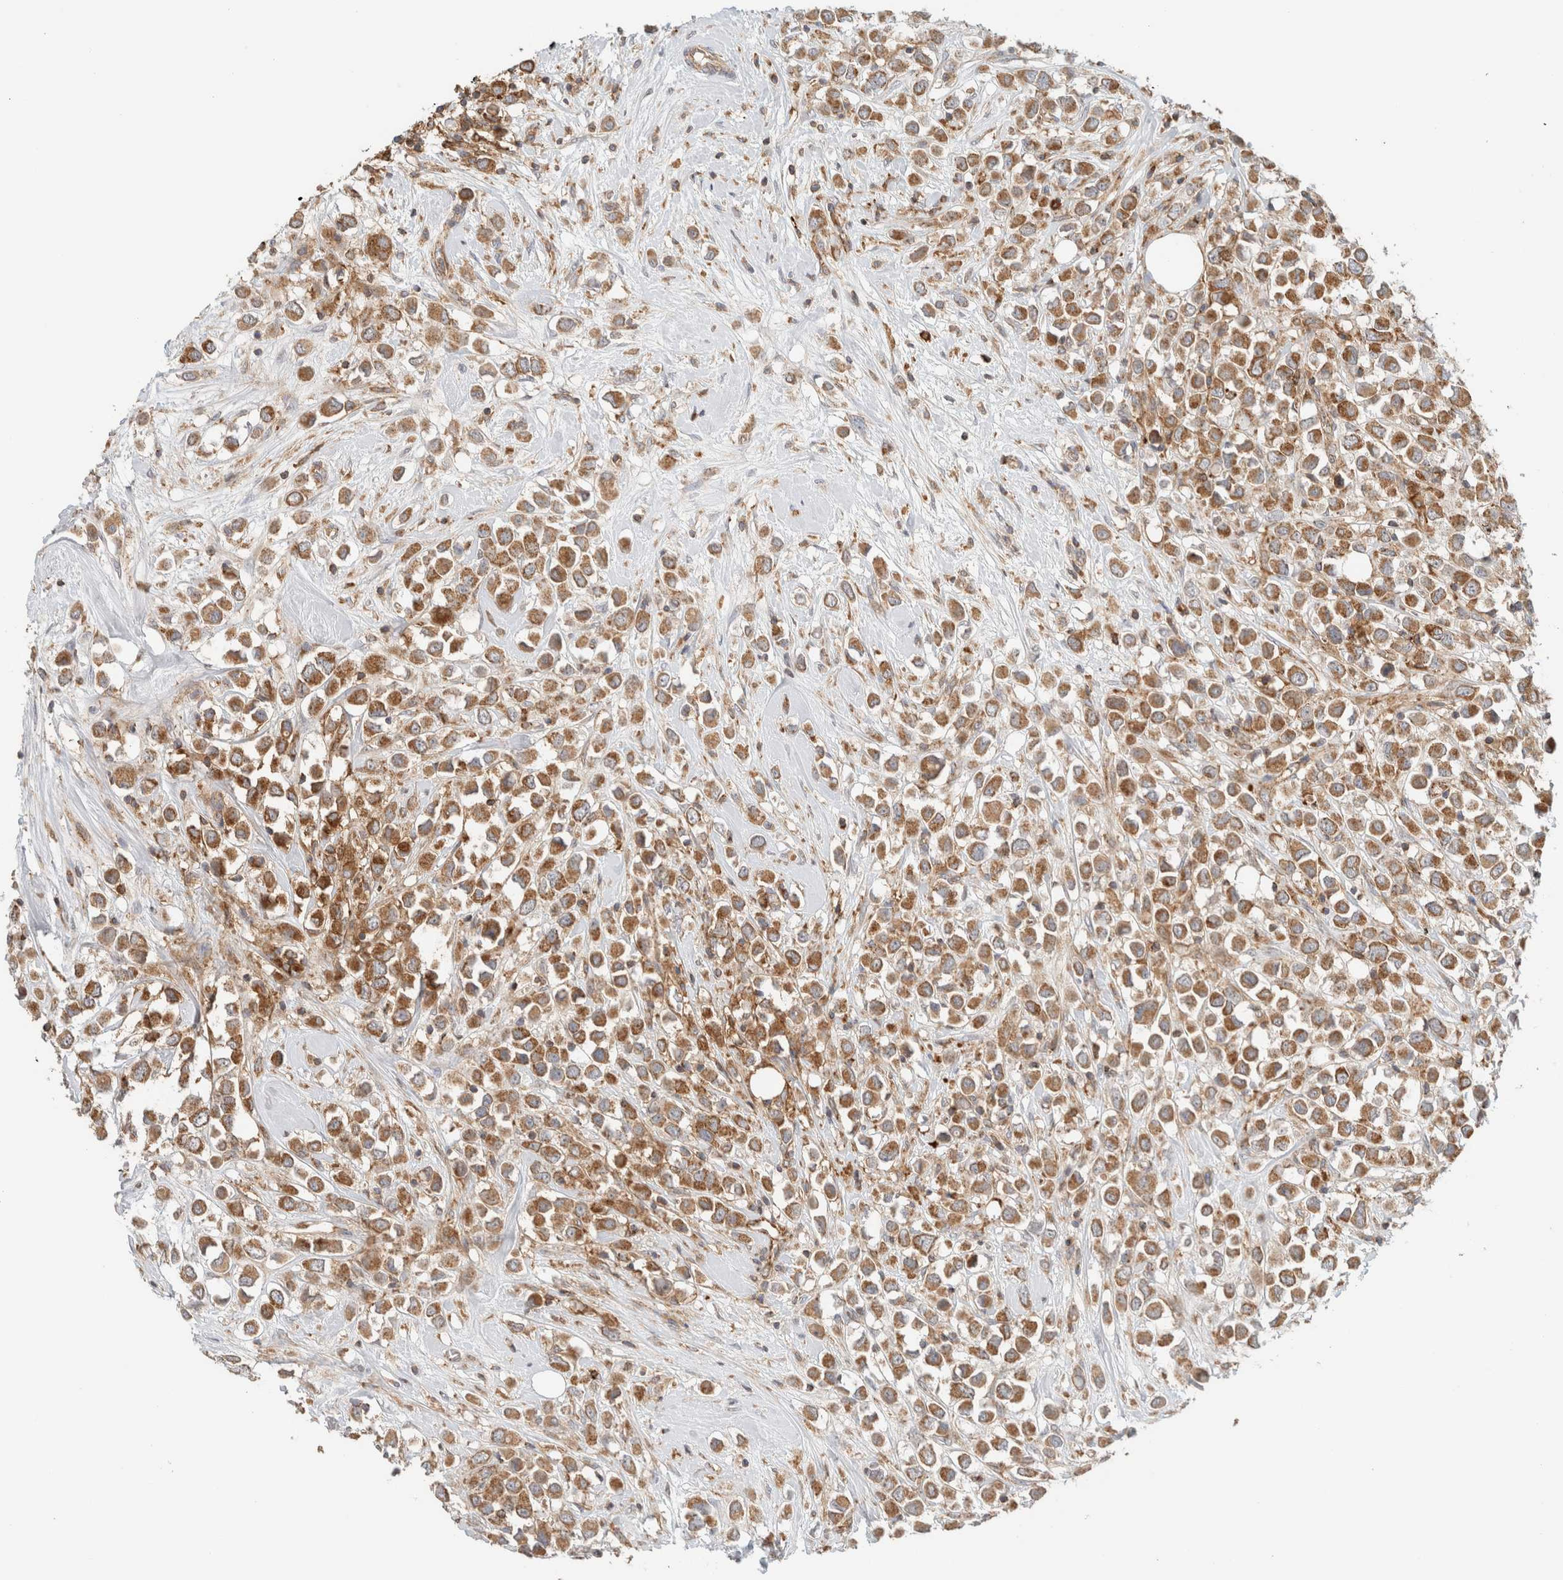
{"staining": {"intensity": "strong", "quantity": ">75%", "location": "cytoplasmic/membranous"}, "tissue": "breast cancer", "cell_type": "Tumor cells", "image_type": "cancer", "snomed": [{"axis": "morphology", "description": "Duct carcinoma"}, {"axis": "topography", "description": "Breast"}], "caption": "IHC (DAB) staining of human breast invasive ductal carcinoma shows strong cytoplasmic/membranous protein positivity in approximately >75% of tumor cells.", "gene": "MRM3", "patient": {"sex": "female", "age": 61}}